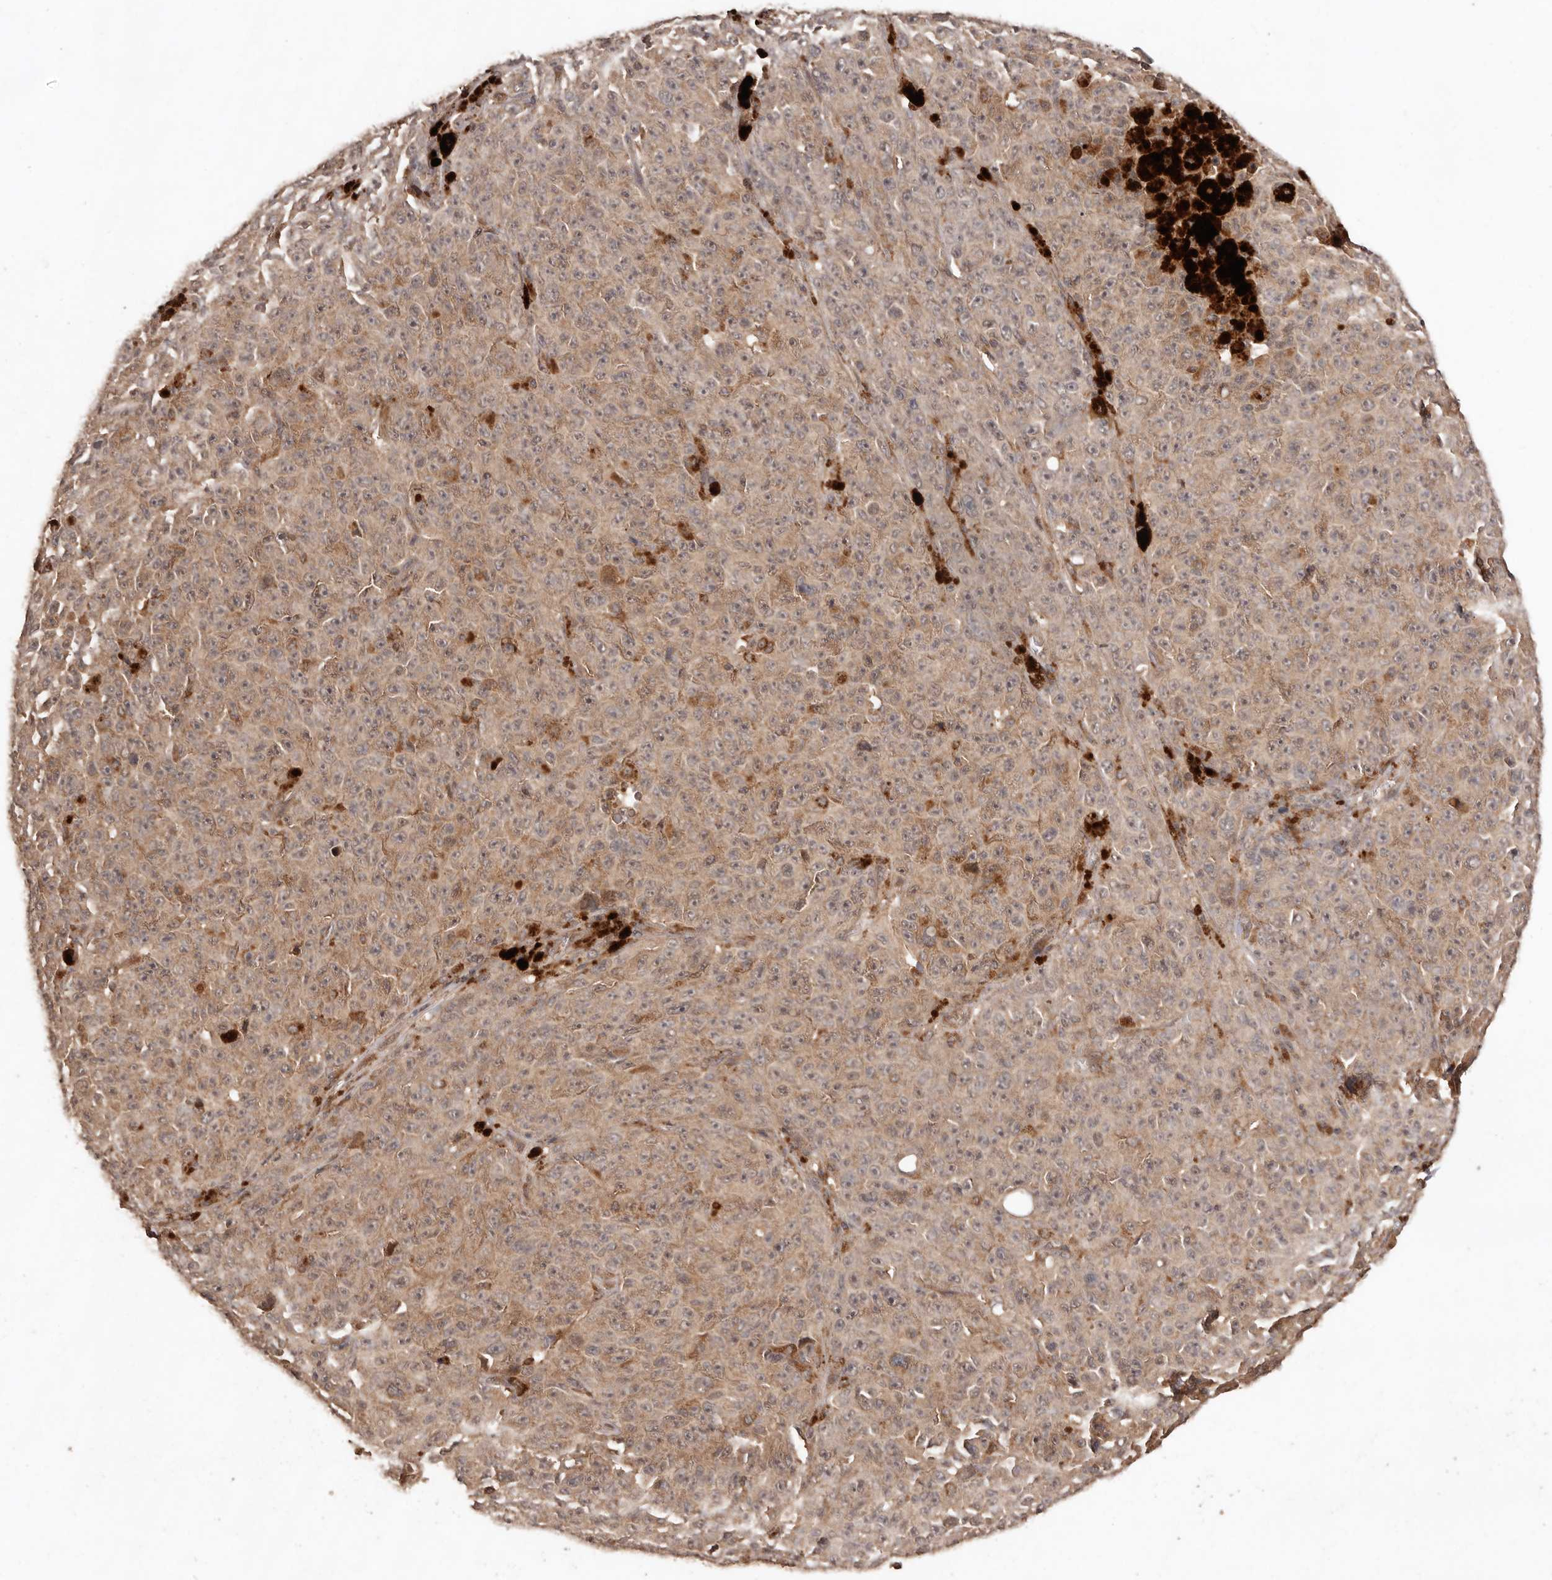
{"staining": {"intensity": "weak", "quantity": ">75%", "location": "cytoplasmic/membranous"}, "tissue": "melanoma", "cell_type": "Tumor cells", "image_type": "cancer", "snomed": [{"axis": "morphology", "description": "Malignant melanoma, NOS"}, {"axis": "topography", "description": "Skin"}], "caption": "This is an image of immunohistochemistry (IHC) staining of malignant melanoma, which shows weak expression in the cytoplasmic/membranous of tumor cells.", "gene": "RWDD1", "patient": {"sex": "female", "age": 82}}